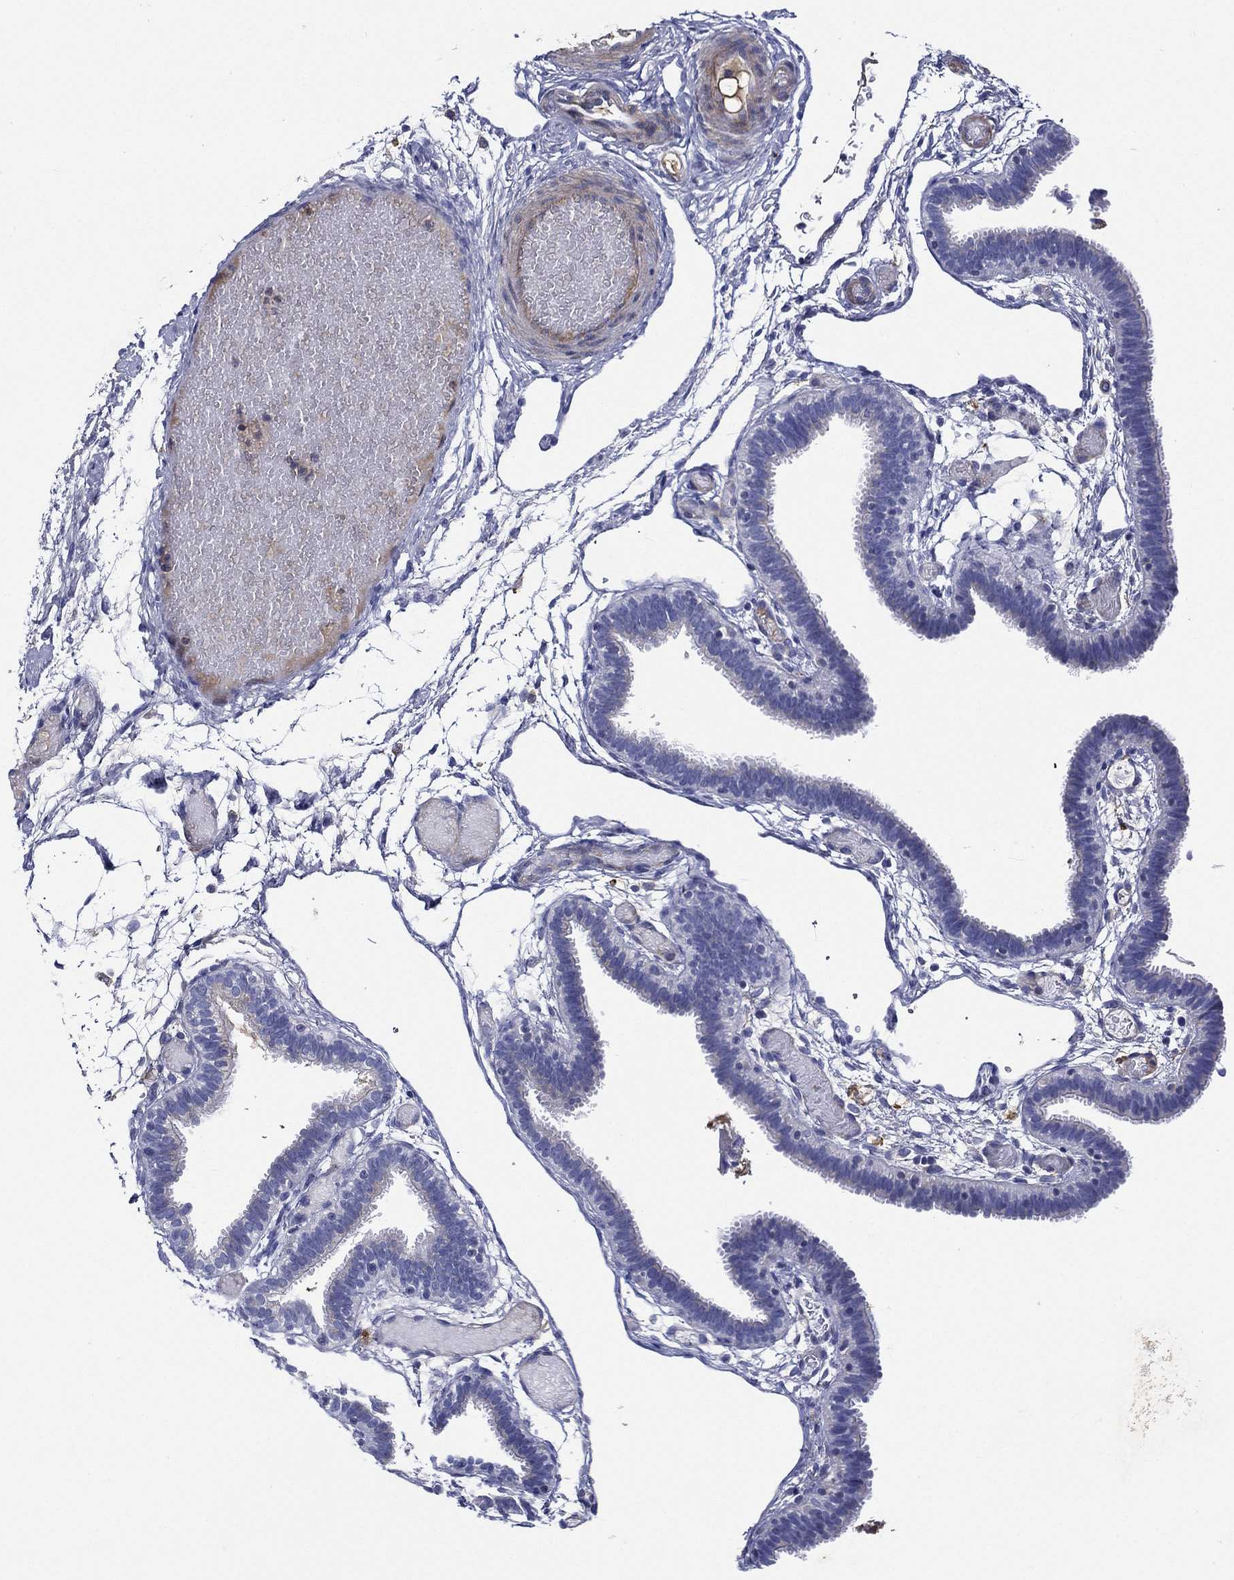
{"staining": {"intensity": "negative", "quantity": "none", "location": "none"}, "tissue": "fallopian tube", "cell_type": "Glandular cells", "image_type": "normal", "snomed": [{"axis": "morphology", "description": "Normal tissue, NOS"}, {"axis": "topography", "description": "Fallopian tube"}], "caption": "The histopathology image demonstrates no staining of glandular cells in benign fallopian tube. (DAB (3,3'-diaminobenzidine) immunohistochemistry visualized using brightfield microscopy, high magnification).", "gene": "TMPRSS11D", "patient": {"sex": "female", "age": 37}}